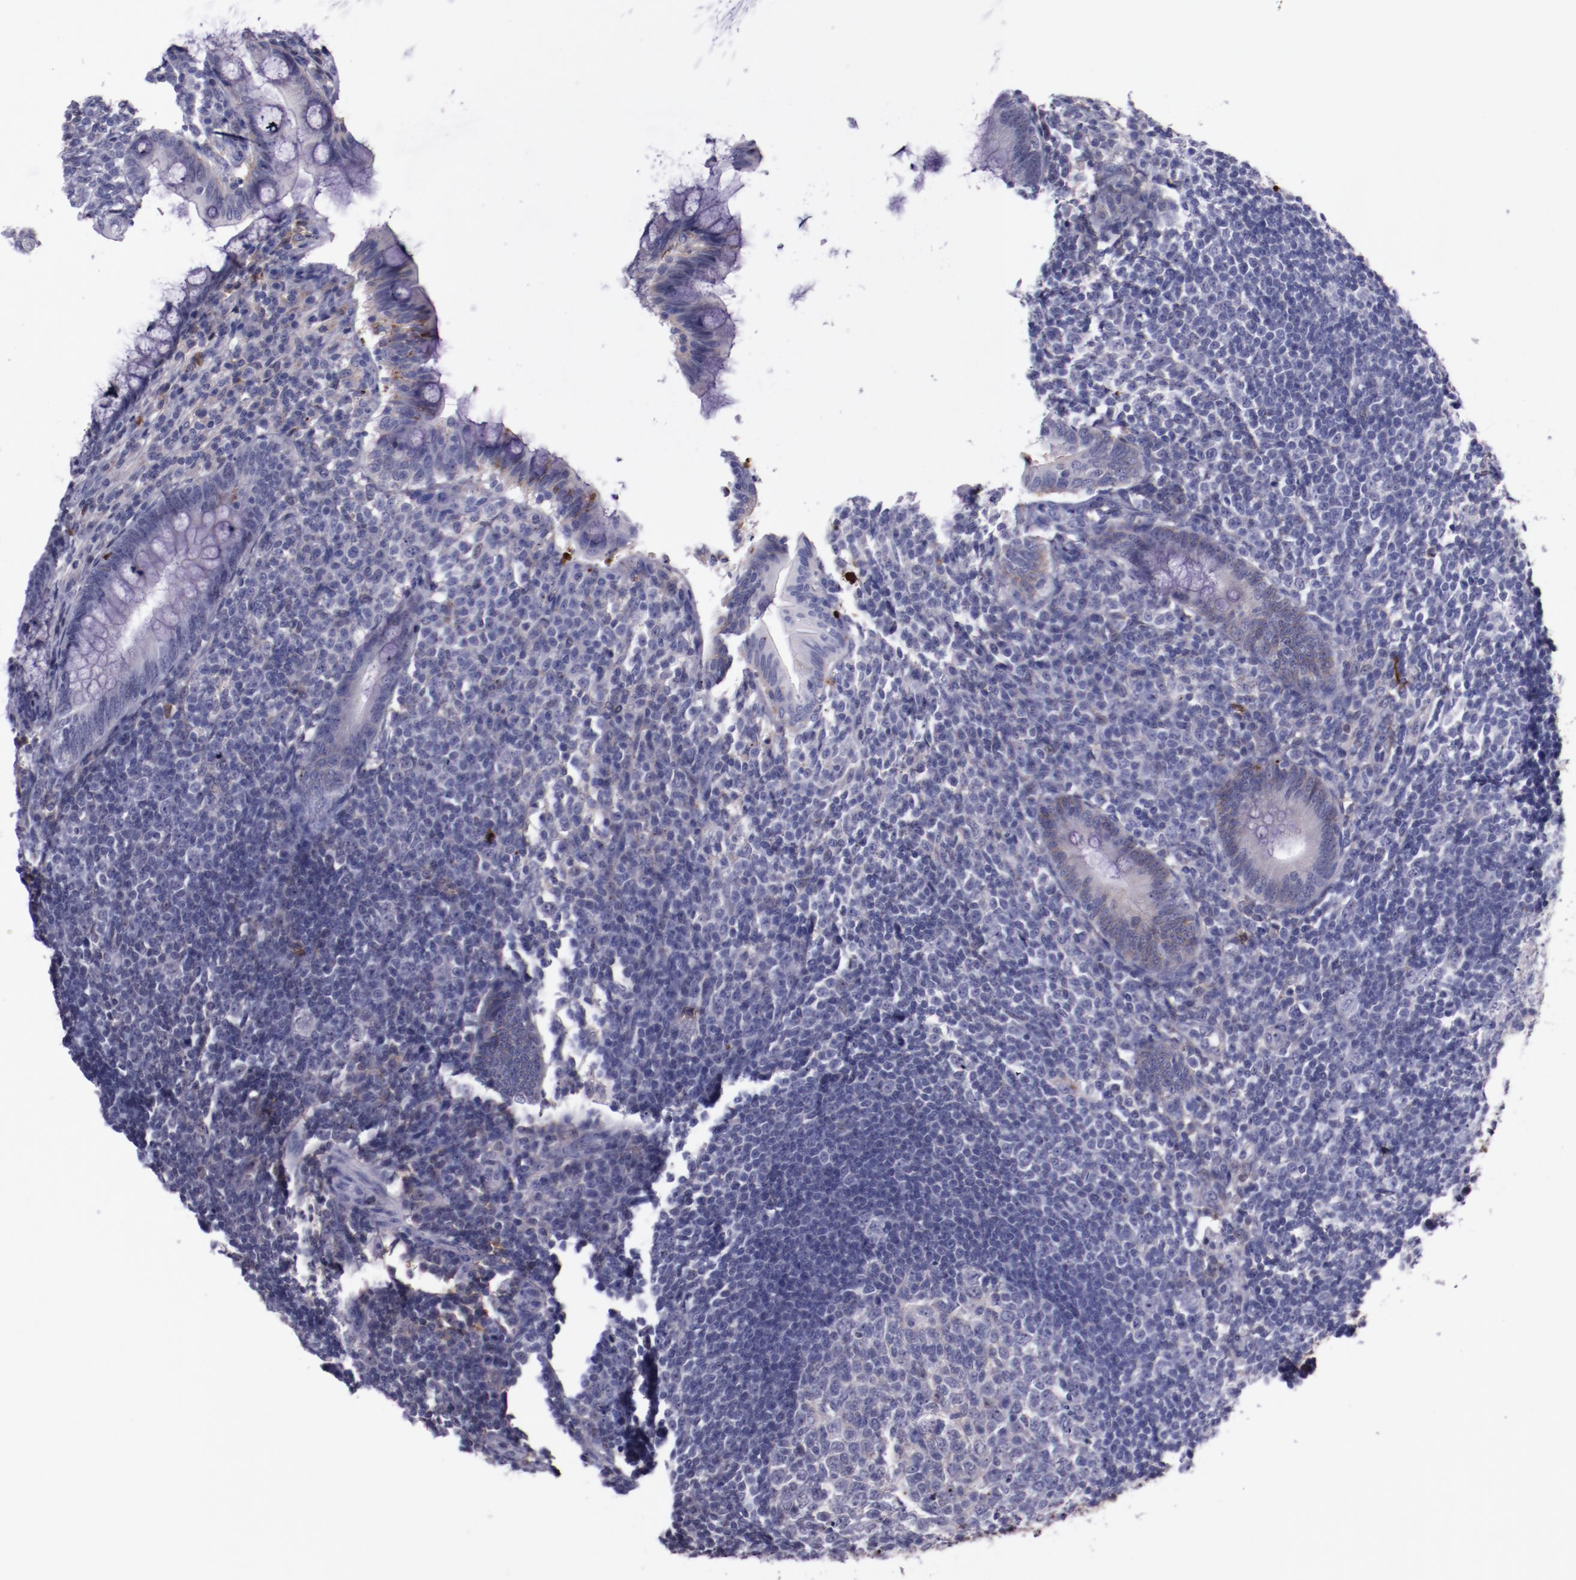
{"staining": {"intensity": "negative", "quantity": "none", "location": "none"}, "tissue": "appendix", "cell_type": "Glandular cells", "image_type": "normal", "snomed": [{"axis": "morphology", "description": "Normal tissue, NOS"}, {"axis": "topography", "description": "Appendix"}], "caption": "This image is of unremarkable appendix stained with immunohistochemistry (IHC) to label a protein in brown with the nuclei are counter-stained blue. There is no staining in glandular cells.", "gene": "APOH", "patient": {"sex": "female", "age": 66}}